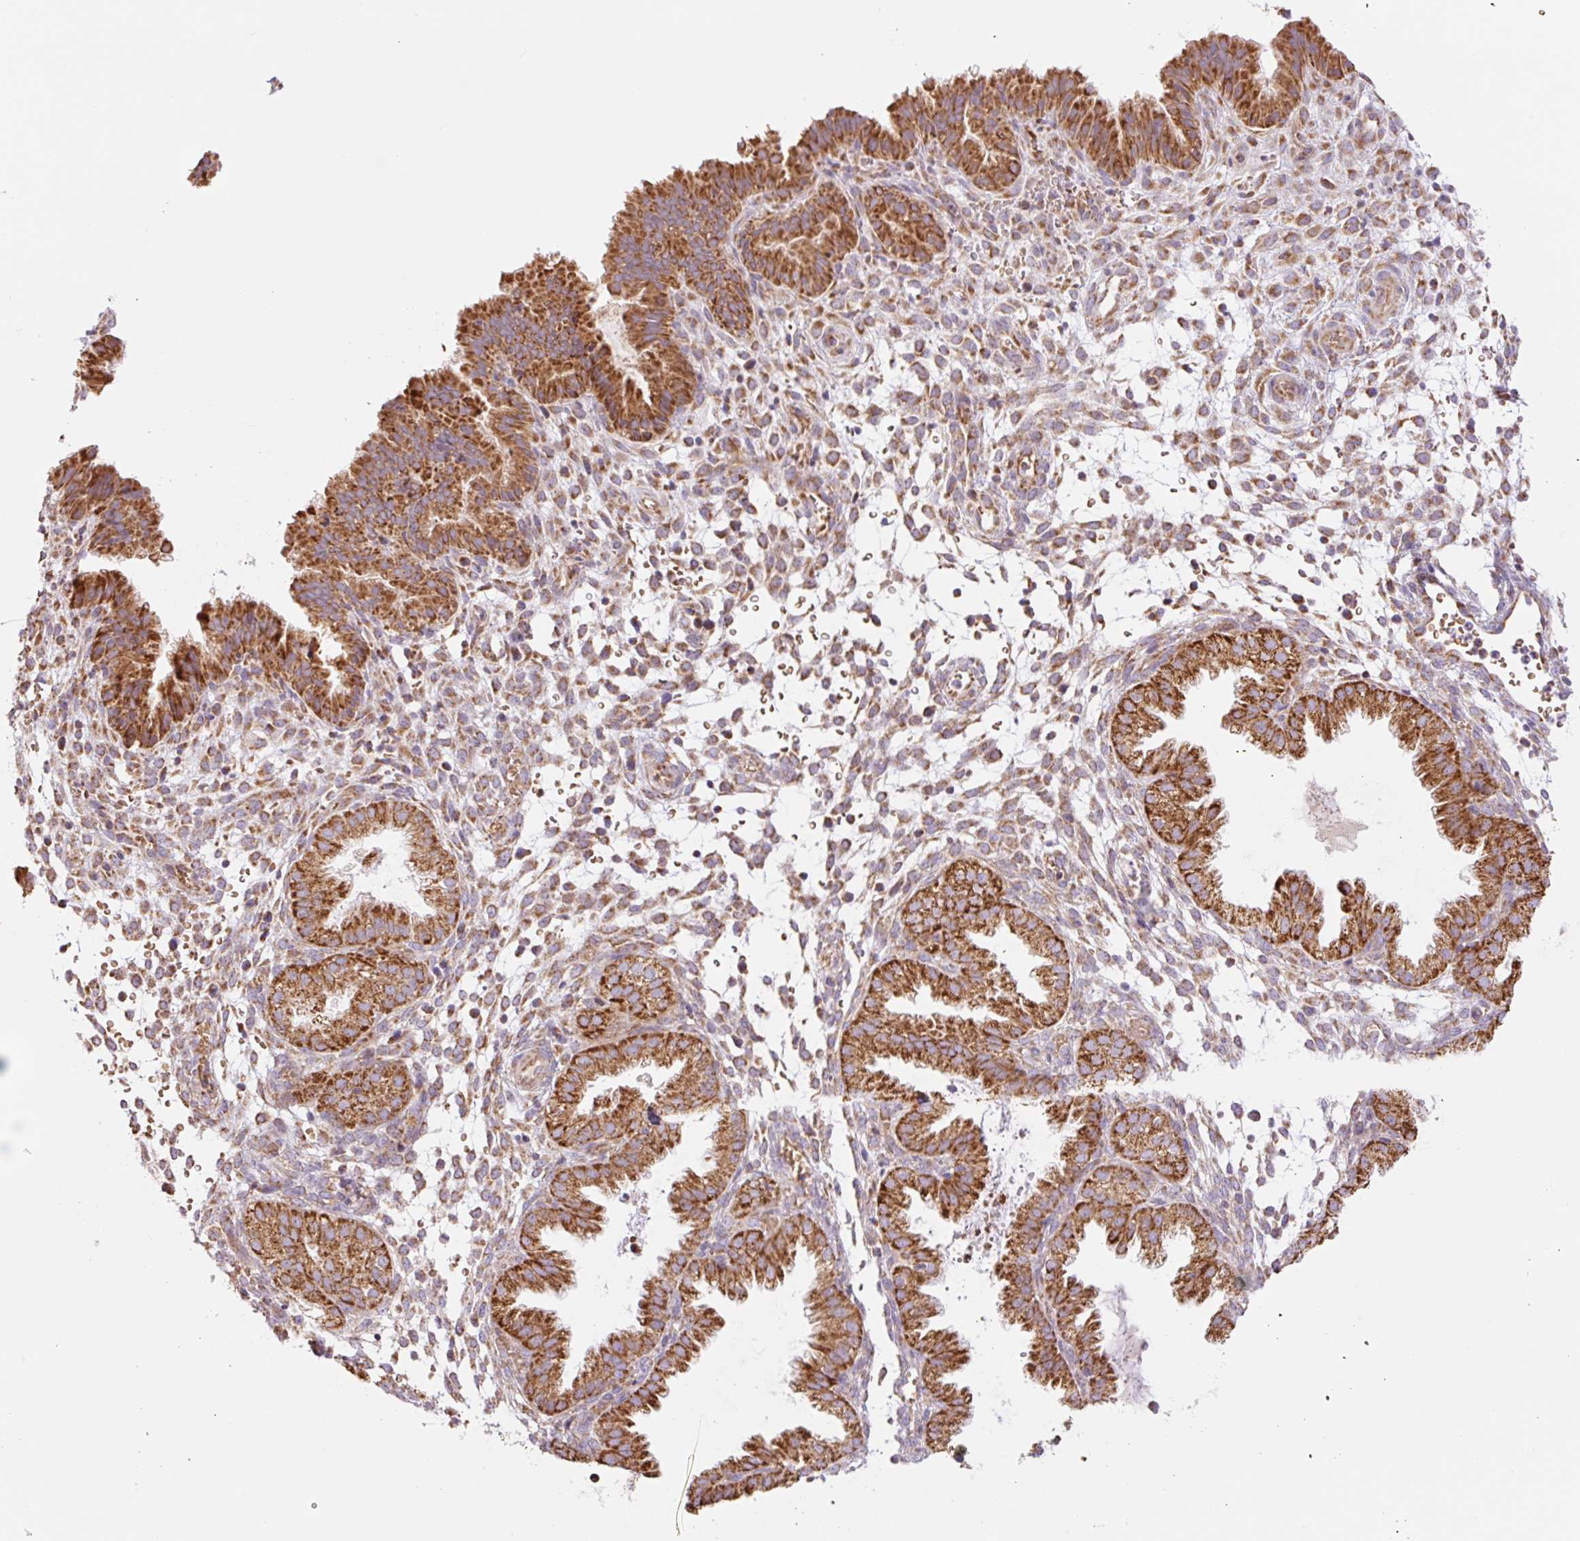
{"staining": {"intensity": "moderate", "quantity": "25%-75%", "location": "cytoplasmic/membranous"}, "tissue": "endometrium", "cell_type": "Cells in endometrial stroma", "image_type": "normal", "snomed": [{"axis": "morphology", "description": "Normal tissue, NOS"}, {"axis": "topography", "description": "Endometrium"}], "caption": "DAB immunohistochemical staining of benign endometrium reveals moderate cytoplasmic/membranous protein expression in approximately 25%-75% of cells in endometrial stroma.", "gene": "GOSR2", "patient": {"sex": "female", "age": 33}}